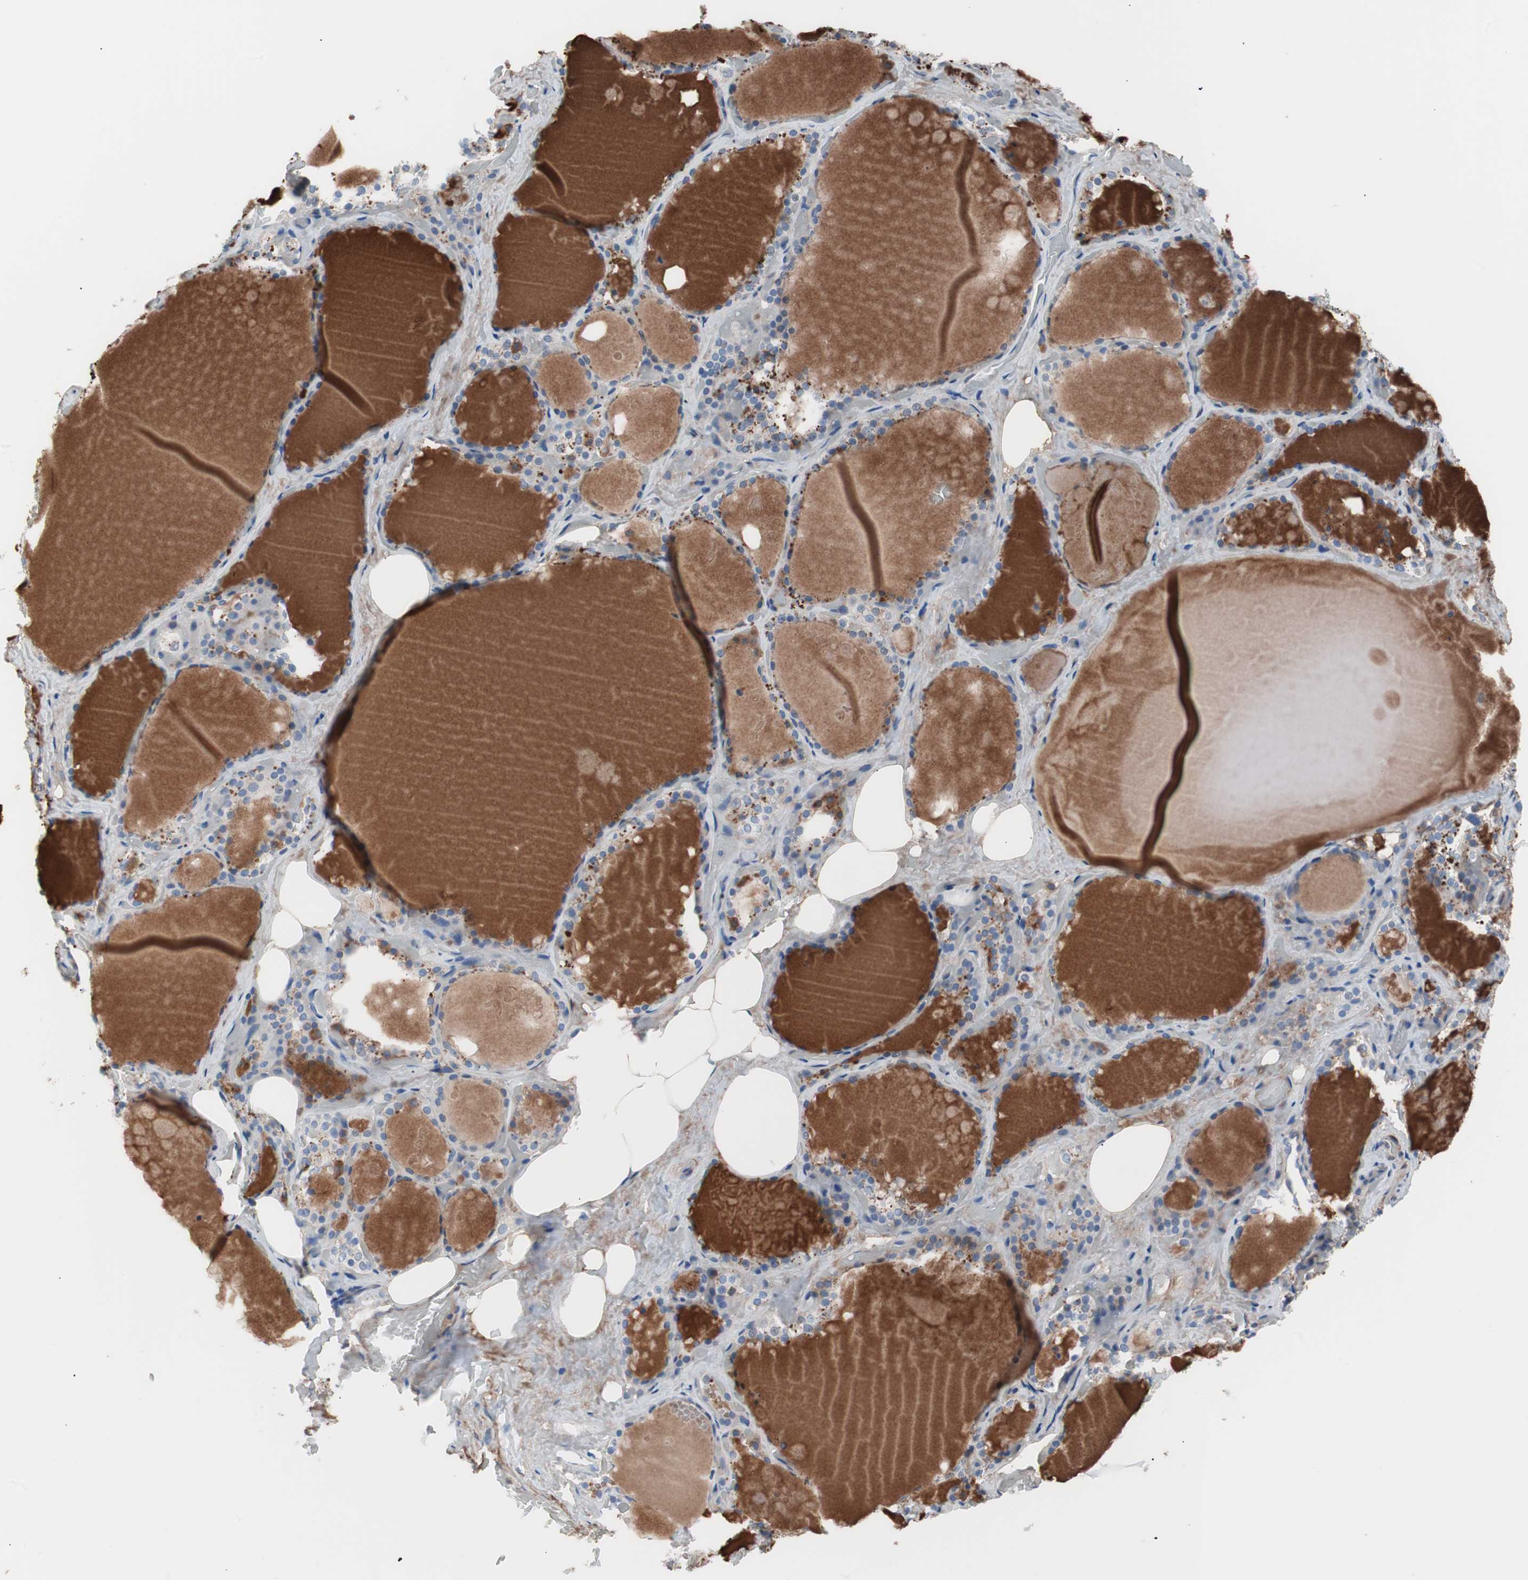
{"staining": {"intensity": "negative", "quantity": "none", "location": "none"}, "tissue": "thyroid gland", "cell_type": "Glandular cells", "image_type": "normal", "snomed": [{"axis": "morphology", "description": "Normal tissue, NOS"}, {"axis": "topography", "description": "Thyroid gland"}], "caption": "Immunohistochemistry (IHC) micrograph of normal human thyroid gland stained for a protein (brown), which demonstrates no staining in glandular cells.", "gene": "GPR160", "patient": {"sex": "male", "age": 61}}